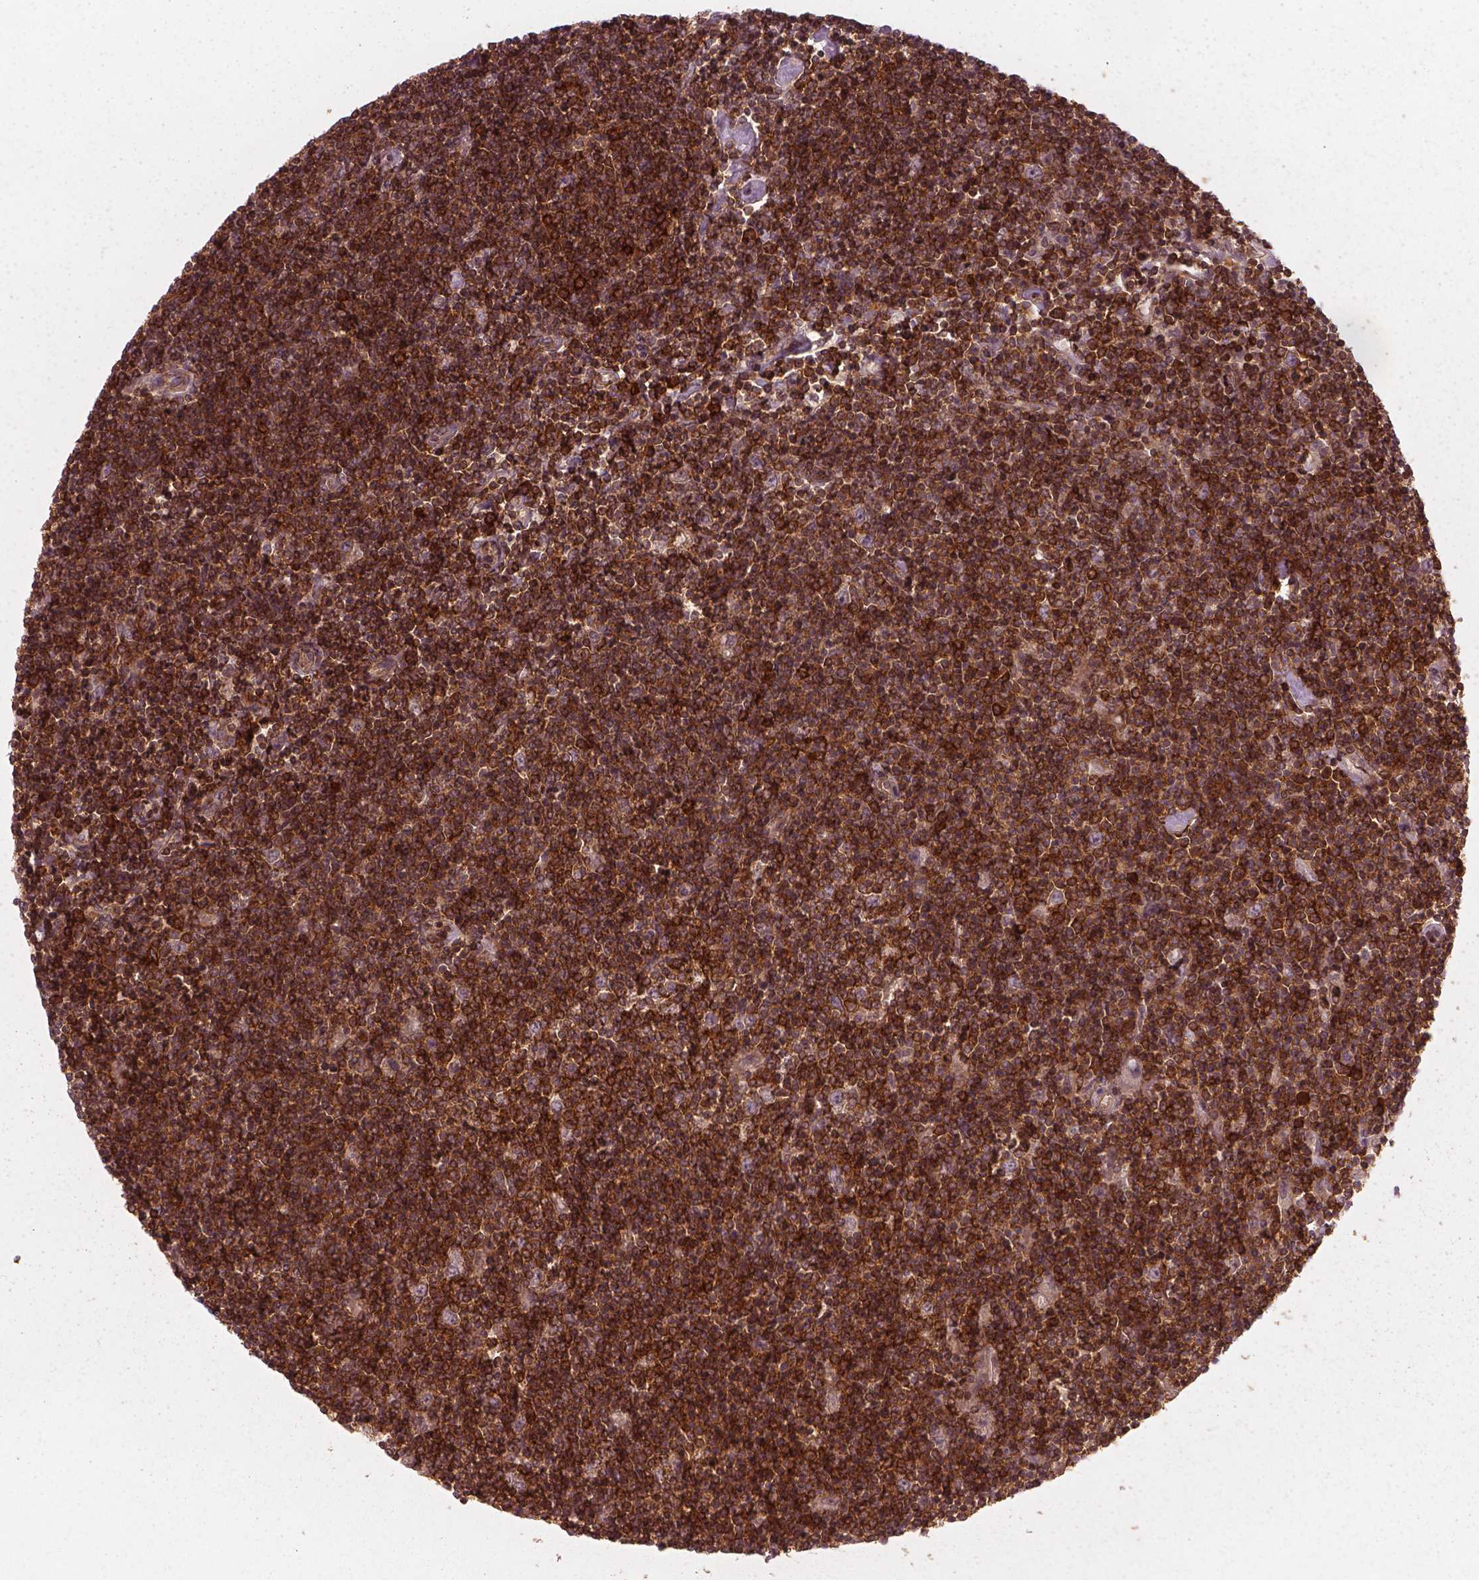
{"staining": {"intensity": "strong", "quantity": ">75%", "location": "cytoplasmic/membranous"}, "tissue": "lymphoma", "cell_type": "Tumor cells", "image_type": "cancer", "snomed": [{"axis": "morphology", "description": "Hodgkin's disease, NOS"}, {"axis": "topography", "description": "Lymph node"}], "caption": "Approximately >75% of tumor cells in human lymphoma demonstrate strong cytoplasmic/membranous protein positivity as visualized by brown immunohistochemical staining.", "gene": "FAM107B", "patient": {"sex": "male", "age": 40}}